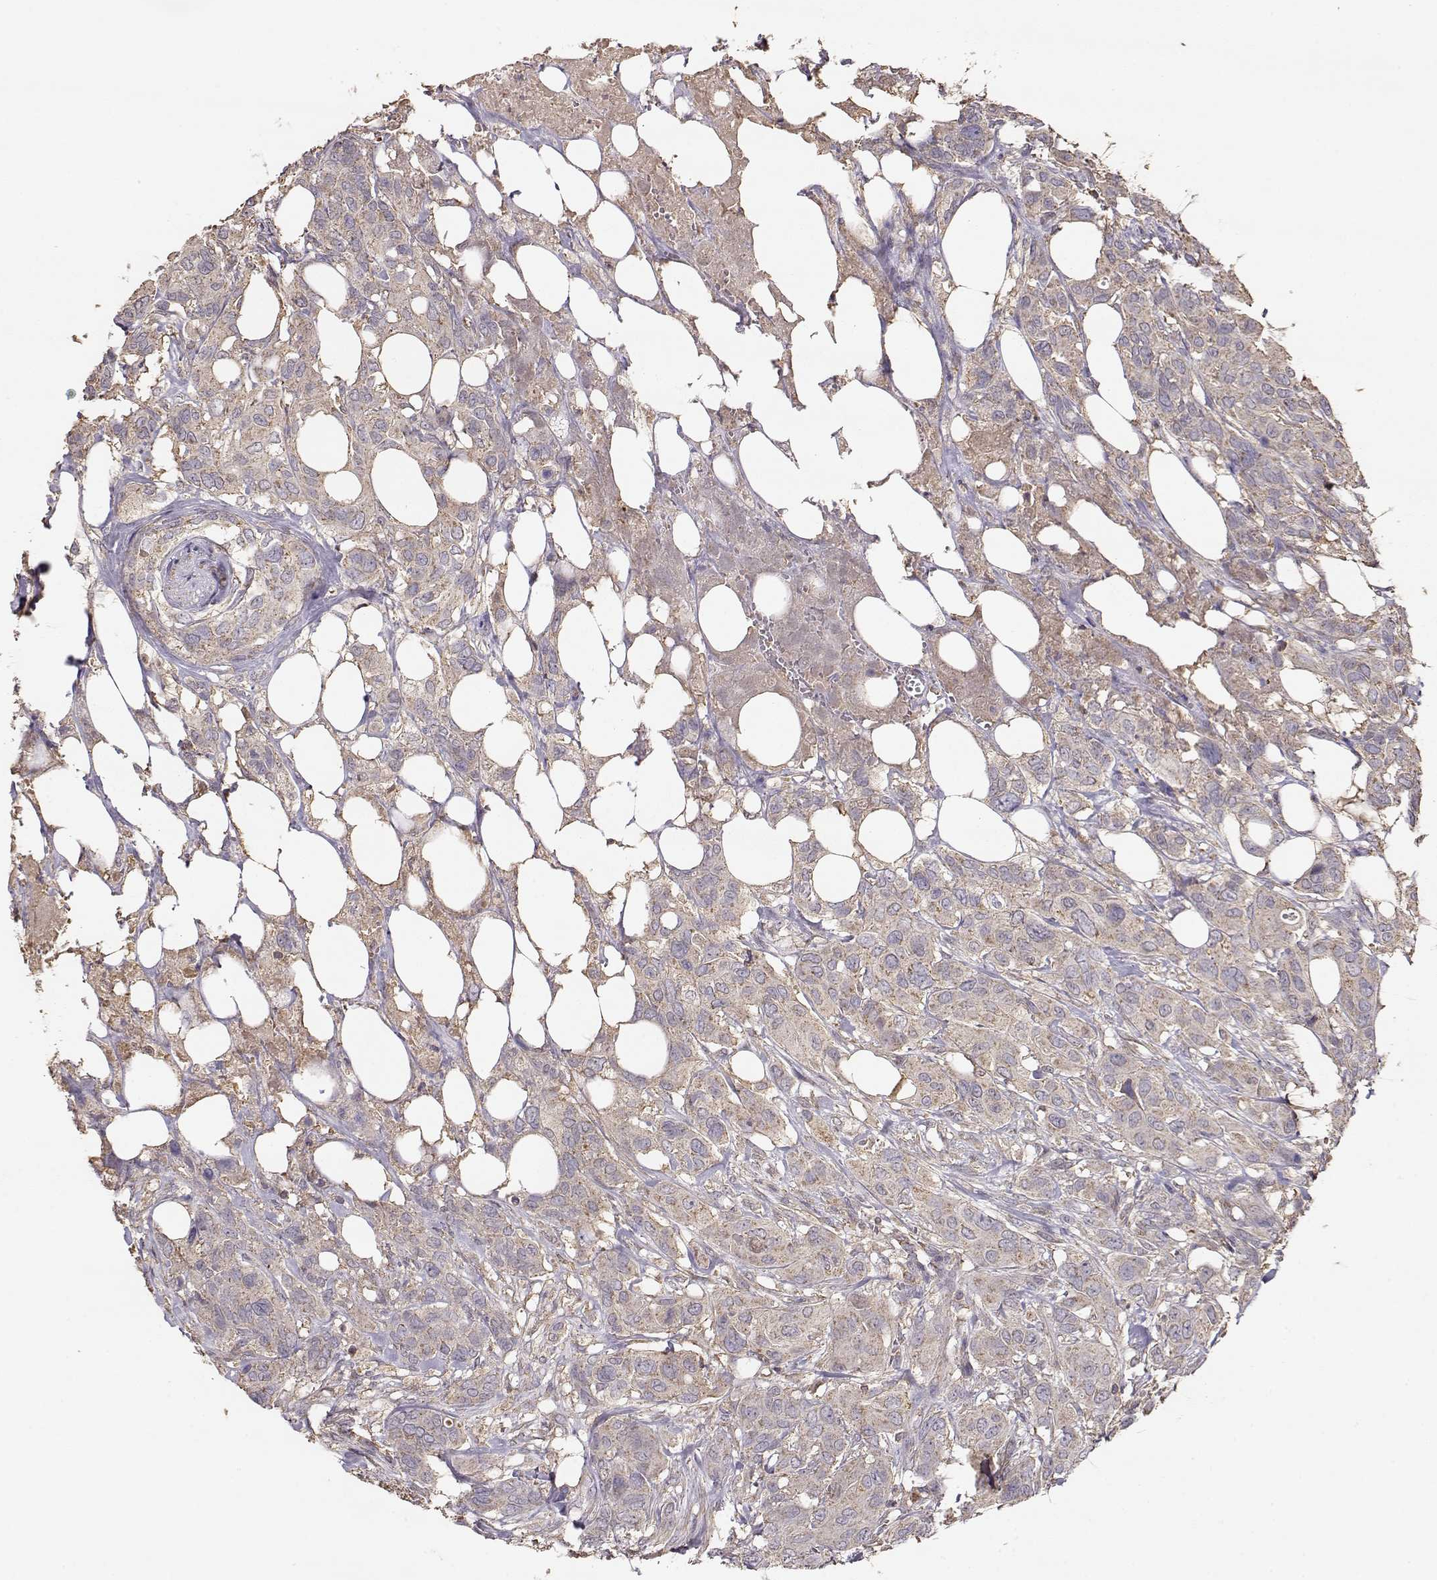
{"staining": {"intensity": "weak", "quantity": ">75%", "location": "cytoplasmic/membranous"}, "tissue": "urothelial cancer", "cell_type": "Tumor cells", "image_type": "cancer", "snomed": [{"axis": "morphology", "description": "Urothelial carcinoma, NOS"}, {"axis": "morphology", "description": "Urothelial carcinoma, High grade"}, {"axis": "topography", "description": "Urinary bladder"}], "caption": "This photomicrograph displays IHC staining of high-grade urothelial carcinoma, with low weak cytoplasmic/membranous positivity in approximately >75% of tumor cells.", "gene": "TARS3", "patient": {"sex": "male", "age": 63}}